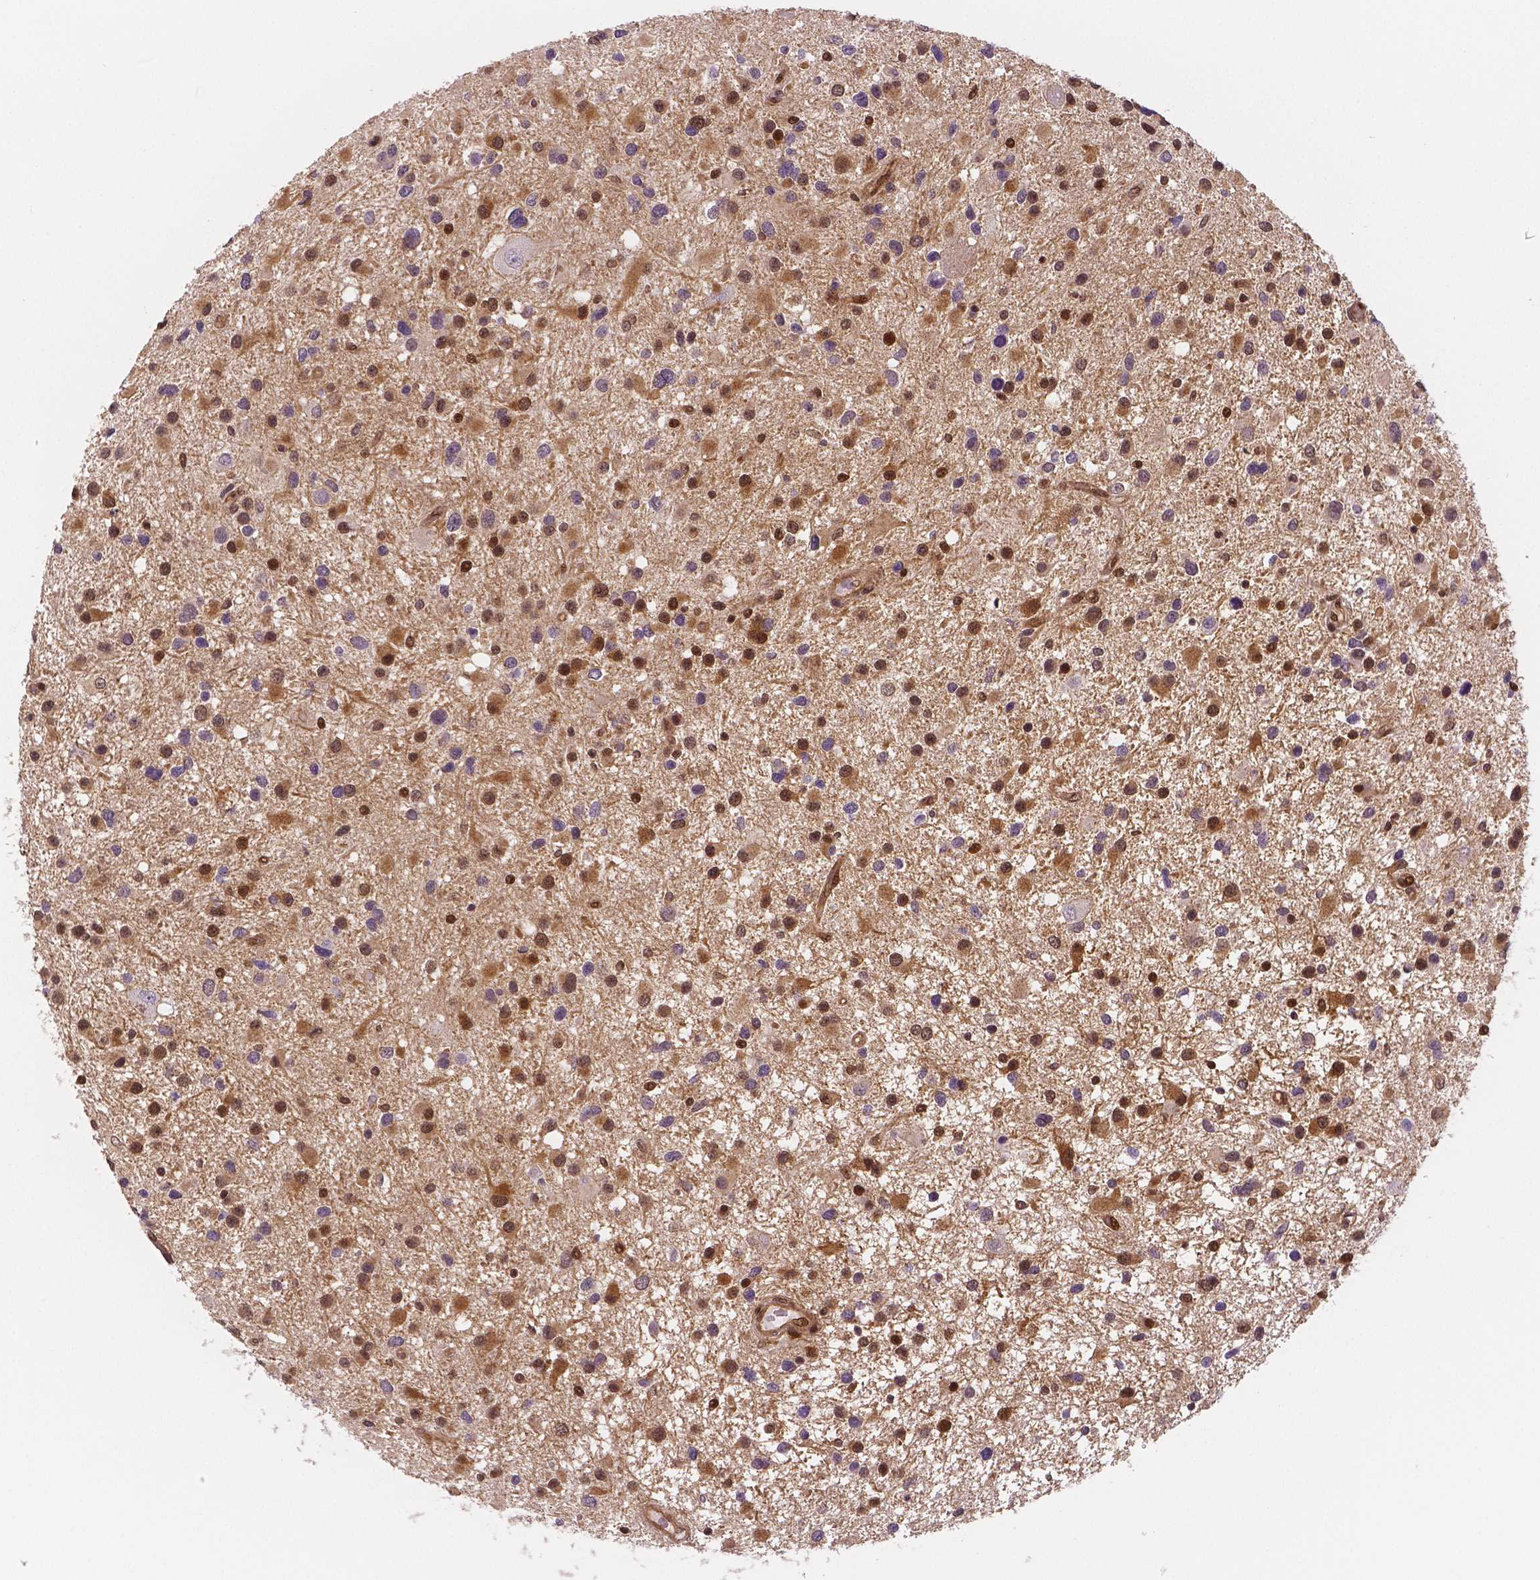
{"staining": {"intensity": "moderate", "quantity": "25%-75%", "location": "cytoplasmic/membranous,nuclear"}, "tissue": "glioma", "cell_type": "Tumor cells", "image_type": "cancer", "snomed": [{"axis": "morphology", "description": "Glioma, malignant, Low grade"}, {"axis": "topography", "description": "Brain"}], "caption": "Glioma stained with IHC shows moderate cytoplasmic/membranous and nuclear expression in approximately 25%-75% of tumor cells.", "gene": "STAT3", "patient": {"sex": "female", "age": 32}}